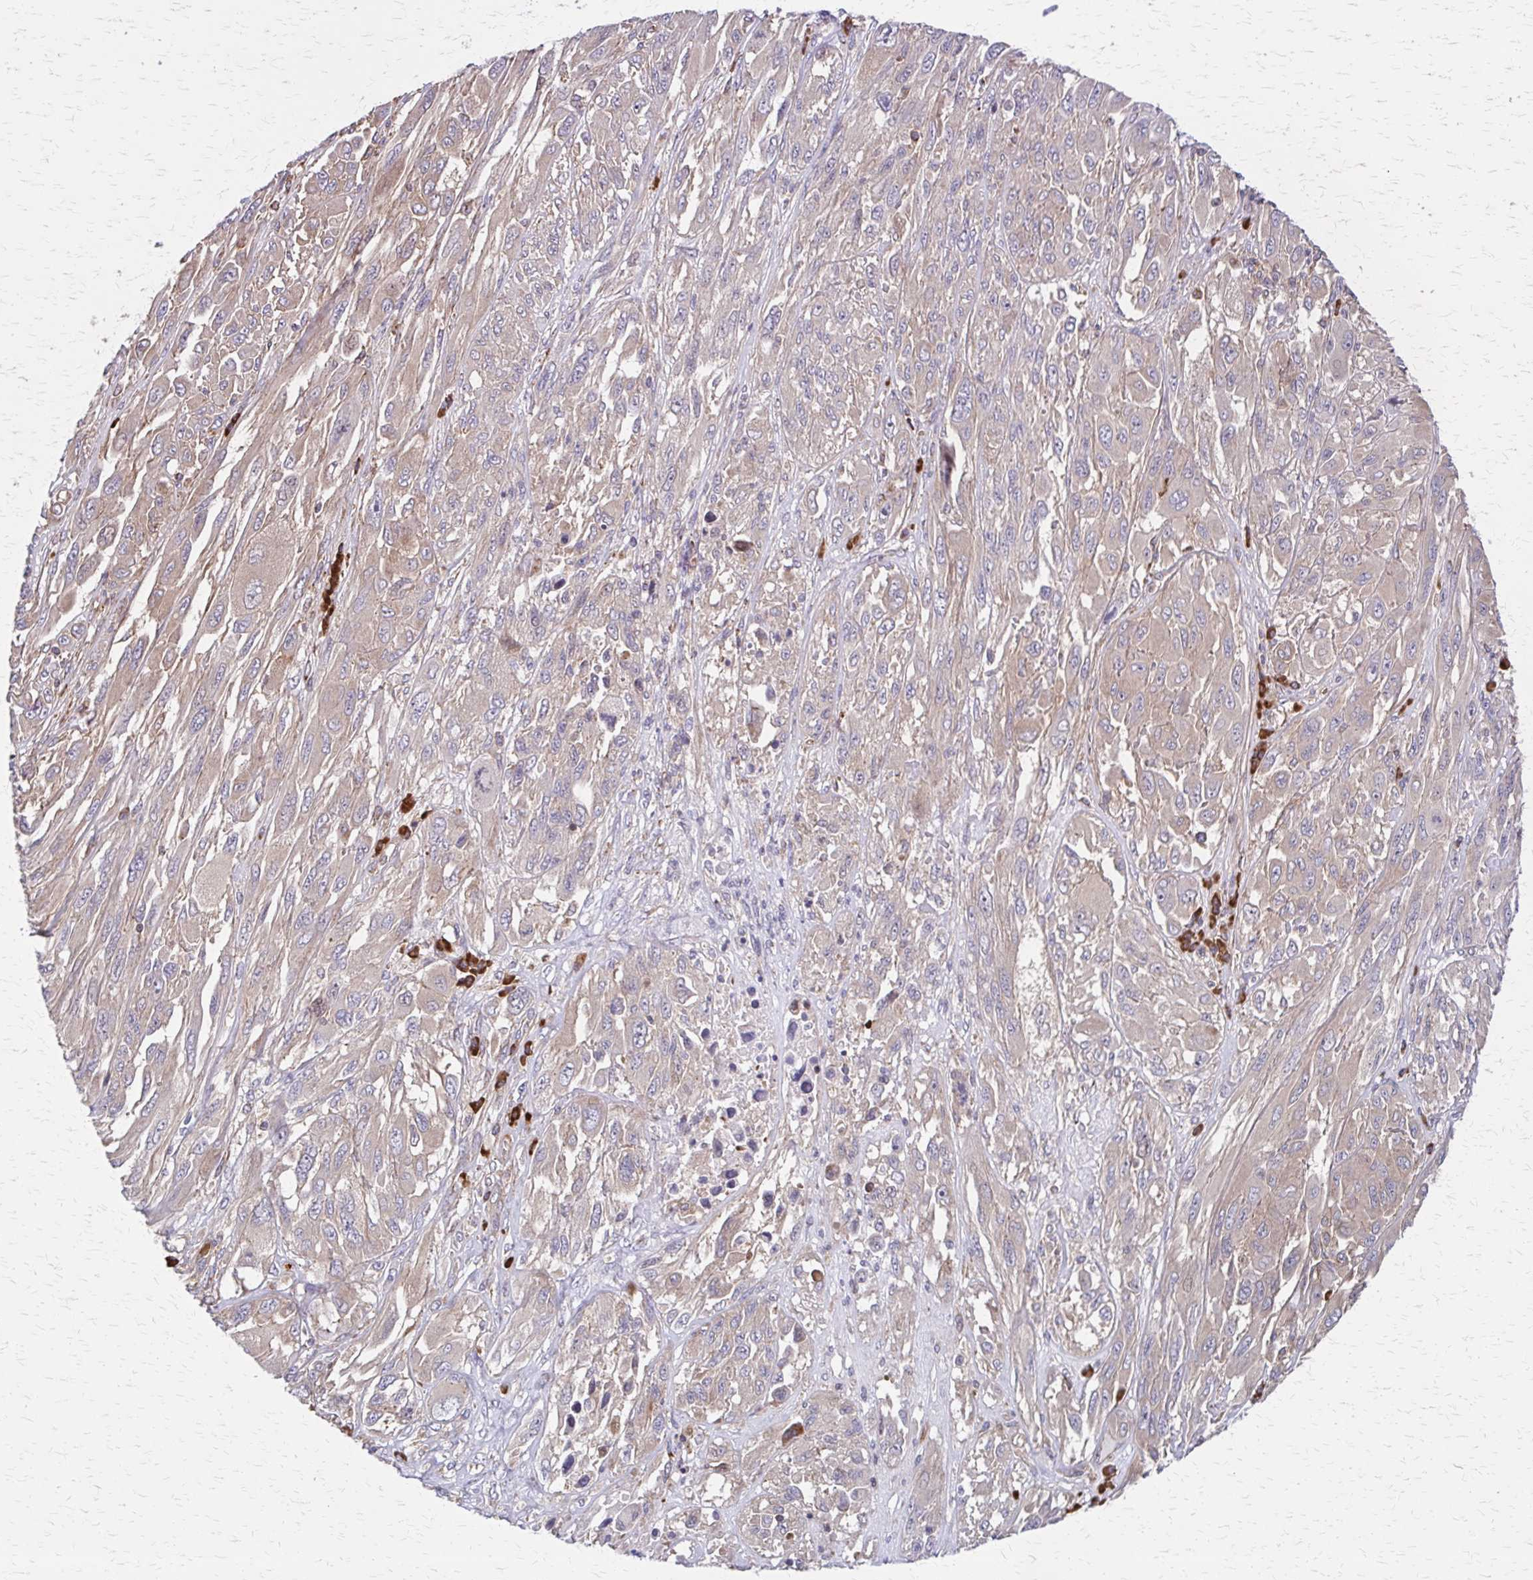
{"staining": {"intensity": "weak", "quantity": "25%-75%", "location": "cytoplasmic/membranous"}, "tissue": "melanoma", "cell_type": "Tumor cells", "image_type": "cancer", "snomed": [{"axis": "morphology", "description": "Malignant melanoma, NOS"}, {"axis": "topography", "description": "Skin"}], "caption": "Tumor cells show low levels of weak cytoplasmic/membranous staining in about 25%-75% of cells in melanoma.", "gene": "EEF2", "patient": {"sex": "female", "age": 91}}